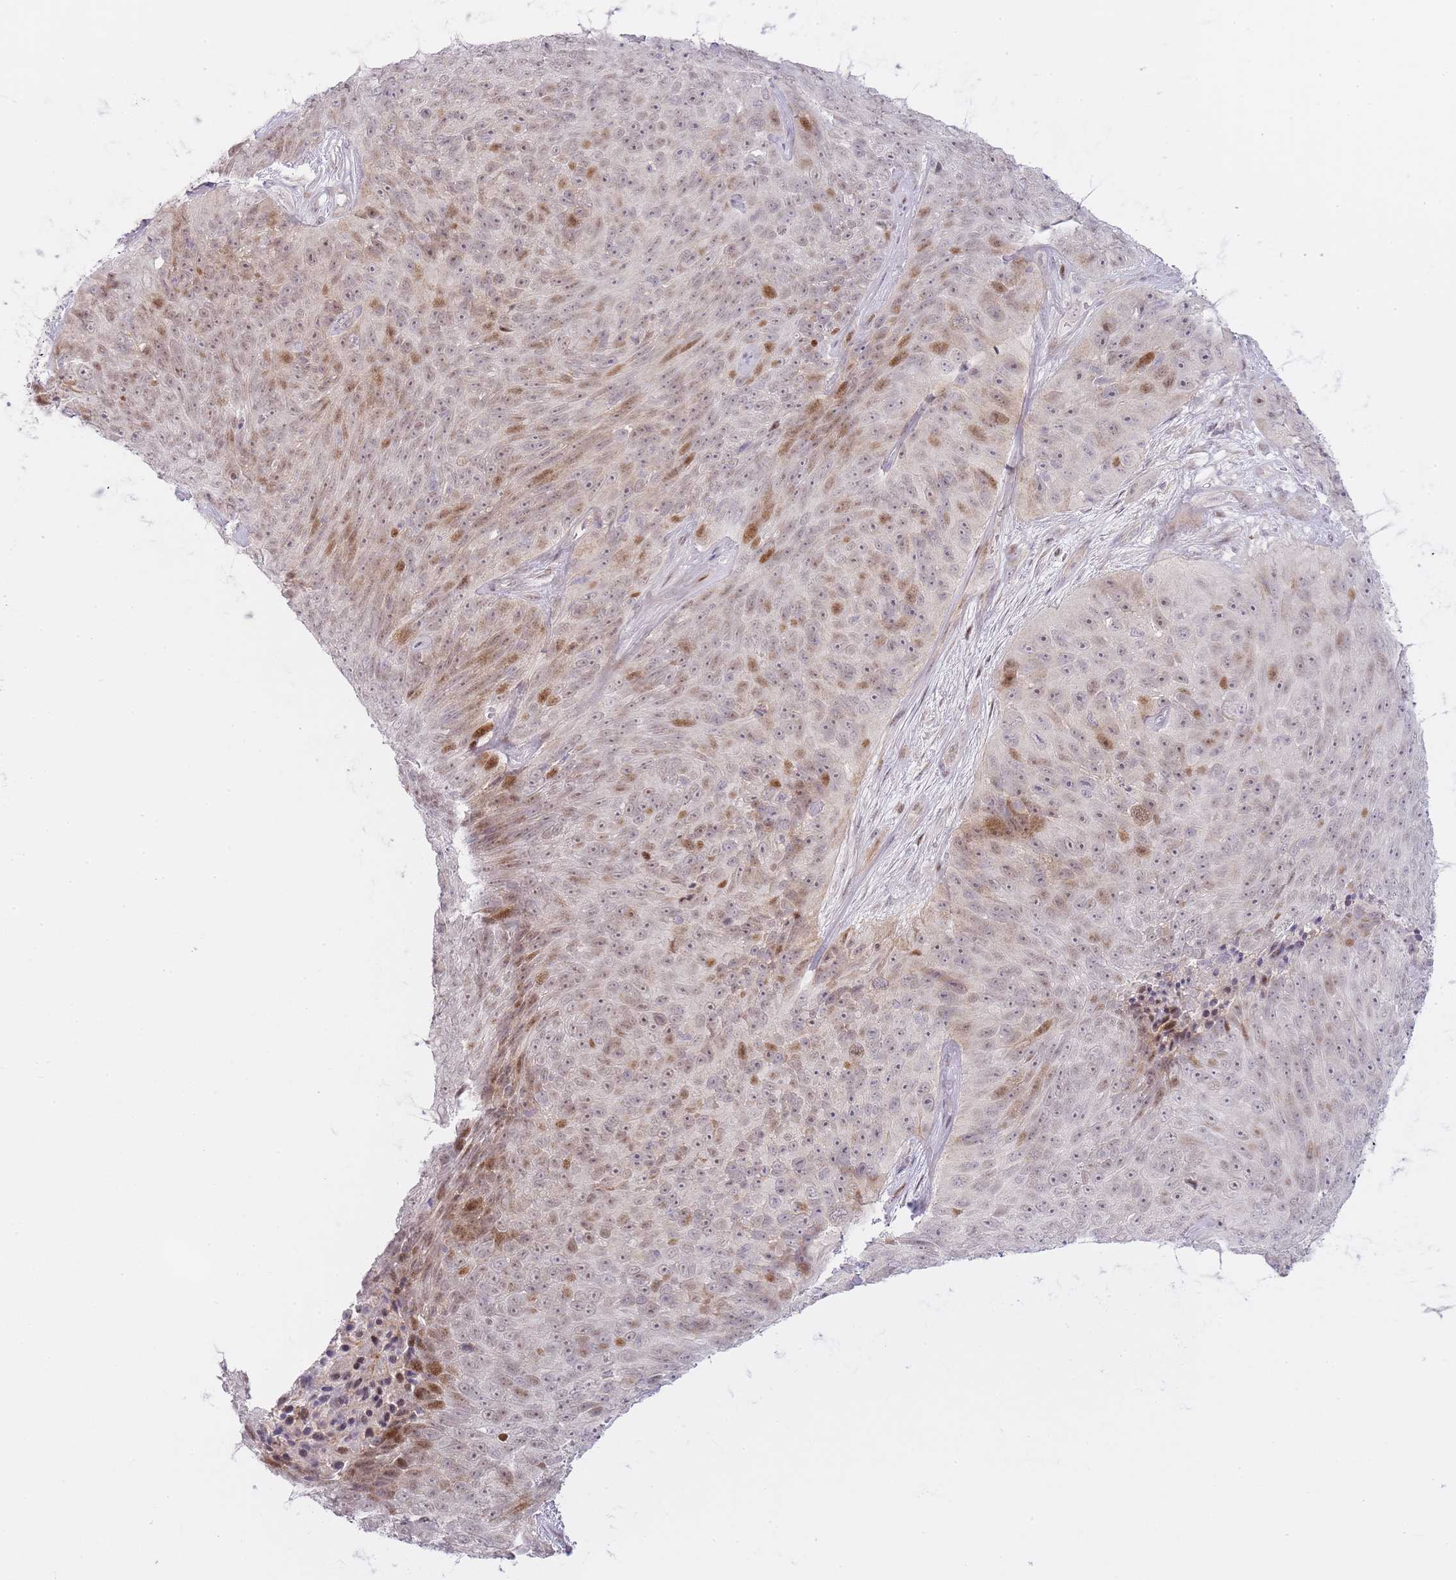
{"staining": {"intensity": "moderate", "quantity": "25%-75%", "location": "cytoplasmic/membranous,nuclear"}, "tissue": "skin cancer", "cell_type": "Tumor cells", "image_type": "cancer", "snomed": [{"axis": "morphology", "description": "Squamous cell carcinoma, NOS"}, {"axis": "topography", "description": "Skin"}], "caption": "Skin cancer (squamous cell carcinoma) was stained to show a protein in brown. There is medium levels of moderate cytoplasmic/membranous and nuclear staining in approximately 25%-75% of tumor cells.", "gene": "OGG1", "patient": {"sex": "female", "age": 87}}